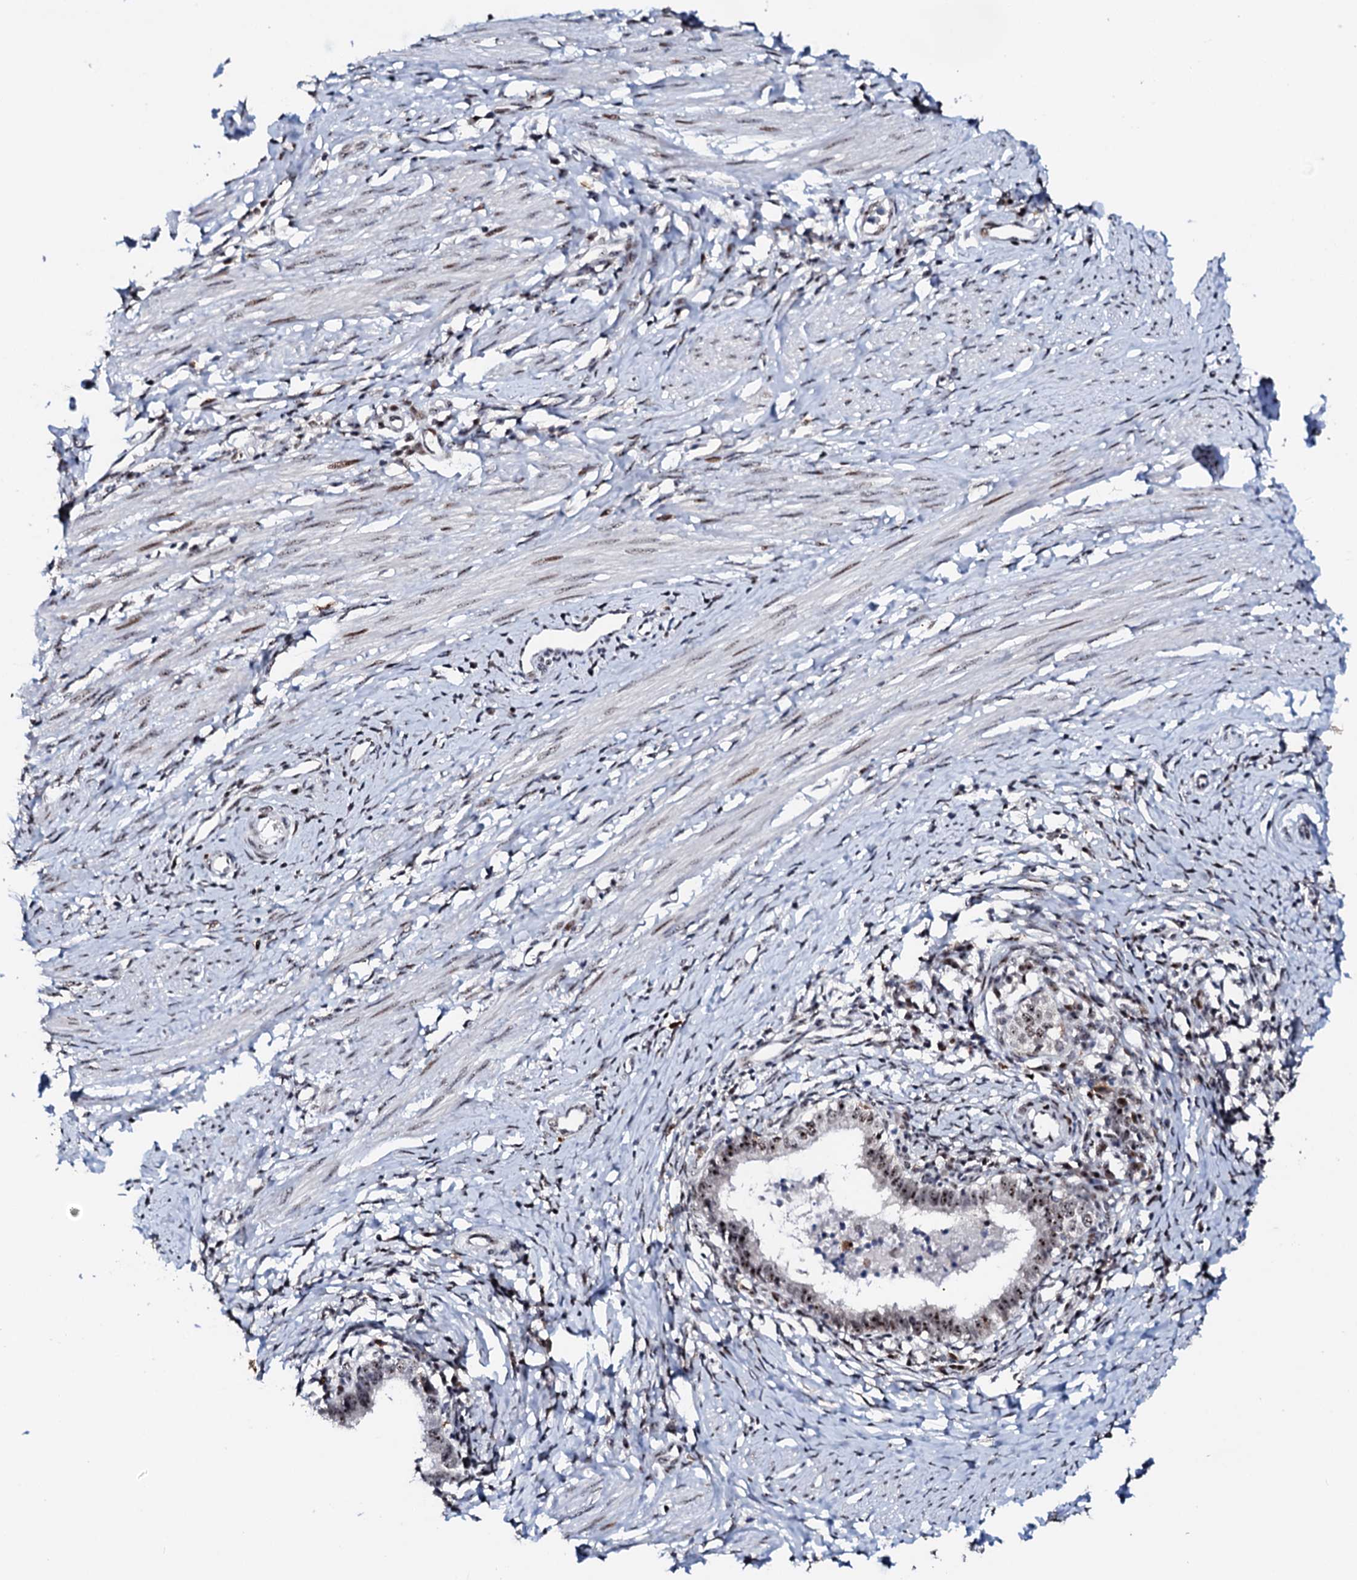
{"staining": {"intensity": "moderate", "quantity": ">75%", "location": "nuclear"}, "tissue": "cervical cancer", "cell_type": "Tumor cells", "image_type": "cancer", "snomed": [{"axis": "morphology", "description": "Adenocarcinoma, NOS"}, {"axis": "topography", "description": "Cervix"}], "caption": "Immunohistochemistry of cervical cancer demonstrates medium levels of moderate nuclear staining in about >75% of tumor cells.", "gene": "NEUROG3", "patient": {"sex": "female", "age": 36}}